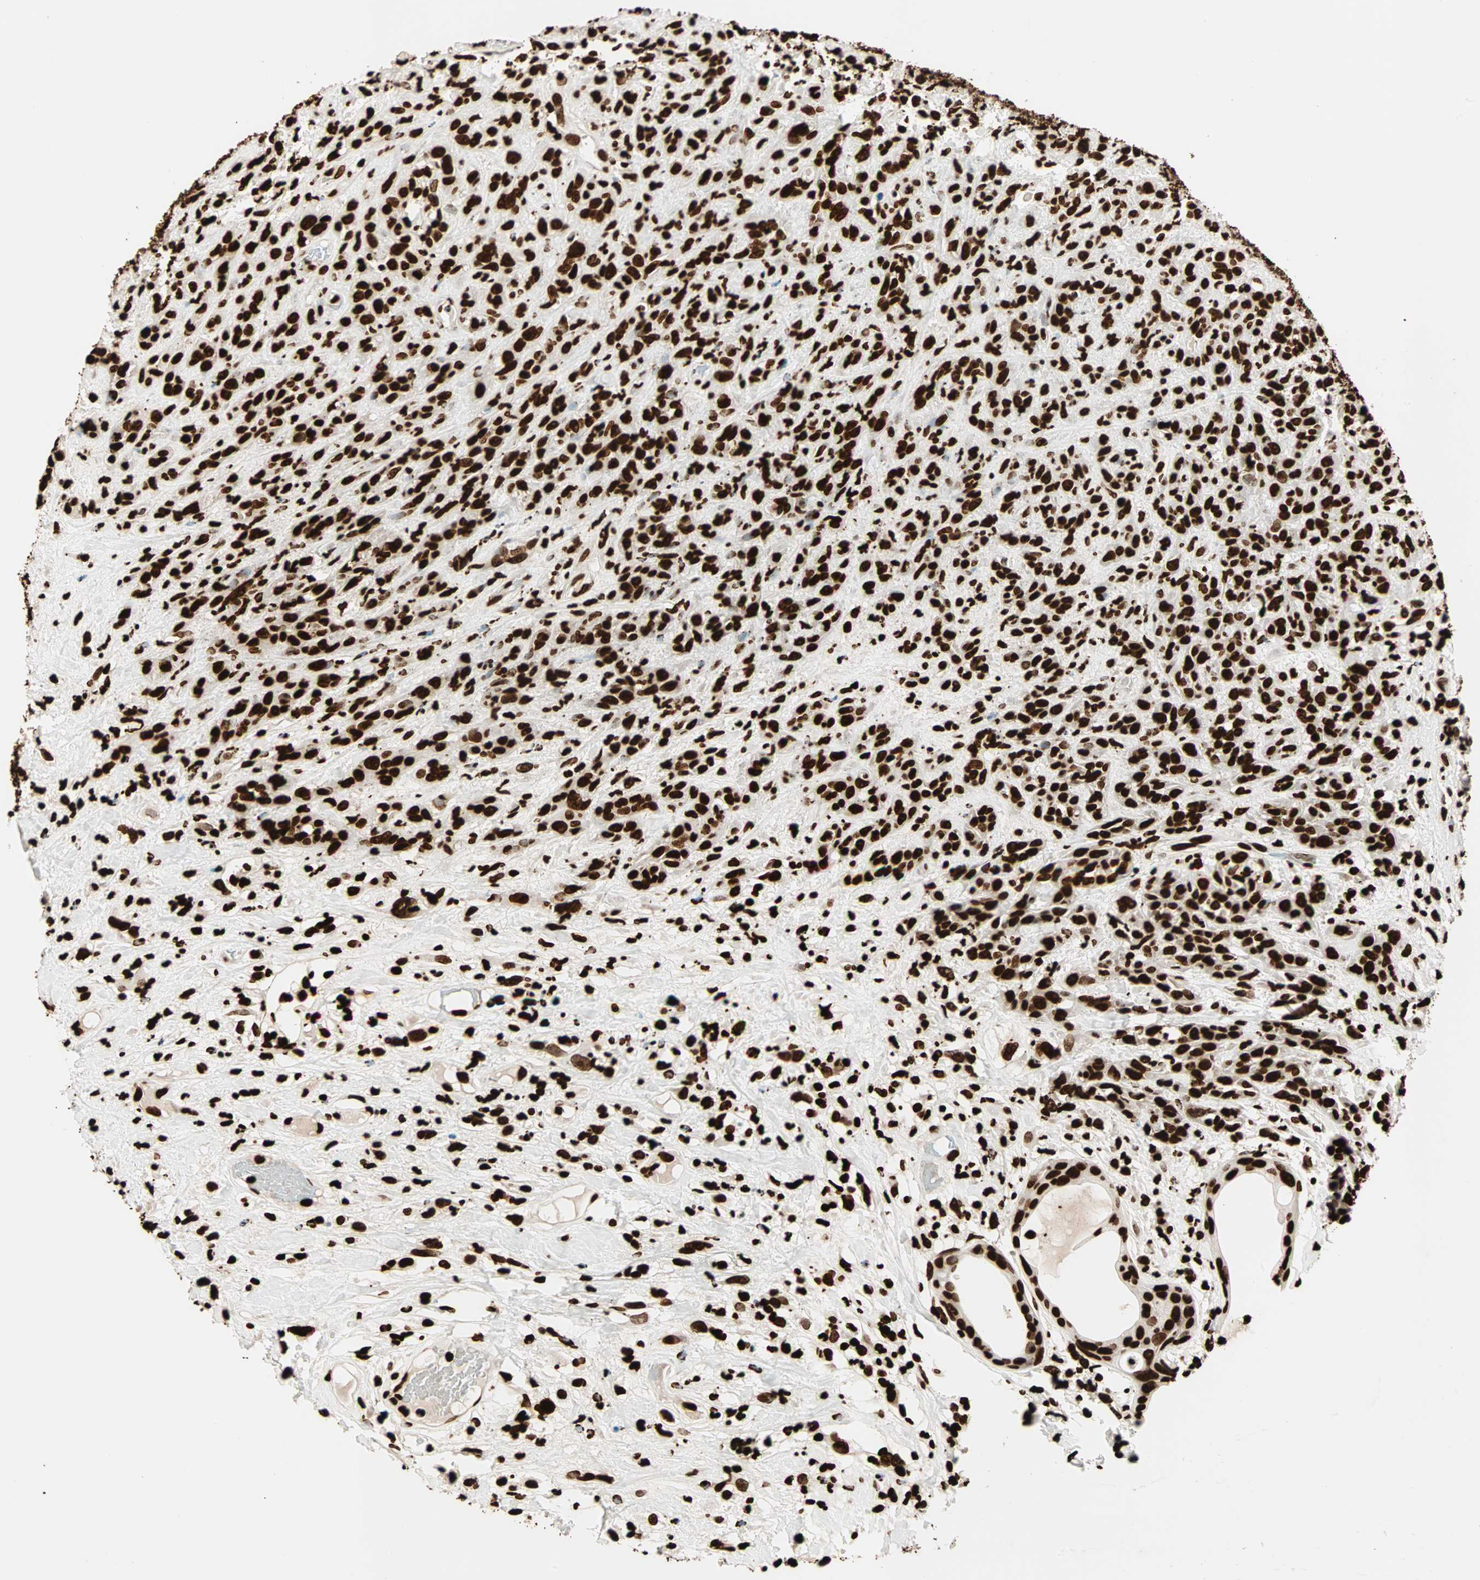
{"staining": {"intensity": "strong", "quantity": ">75%", "location": "nuclear"}, "tissue": "head and neck cancer", "cell_type": "Tumor cells", "image_type": "cancer", "snomed": [{"axis": "morphology", "description": "Normal tissue, NOS"}, {"axis": "morphology", "description": "Squamous cell carcinoma, NOS"}, {"axis": "topography", "description": "Cartilage tissue"}, {"axis": "topography", "description": "Head-Neck"}], "caption": "Immunohistochemistry (IHC) staining of head and neck cancer, which demonstrates high levels of strong nuclear expression in about >75% of tumor cells indicating strong nuclear protein positivity. The staining was performed using DAB (3,3'-diaminobenzidine) (brown) for protein detection and nuclei were counterstained in hematoxylin (blue).", "gene": "GLI2", "patient": {"sex": "male", "age": 62}}